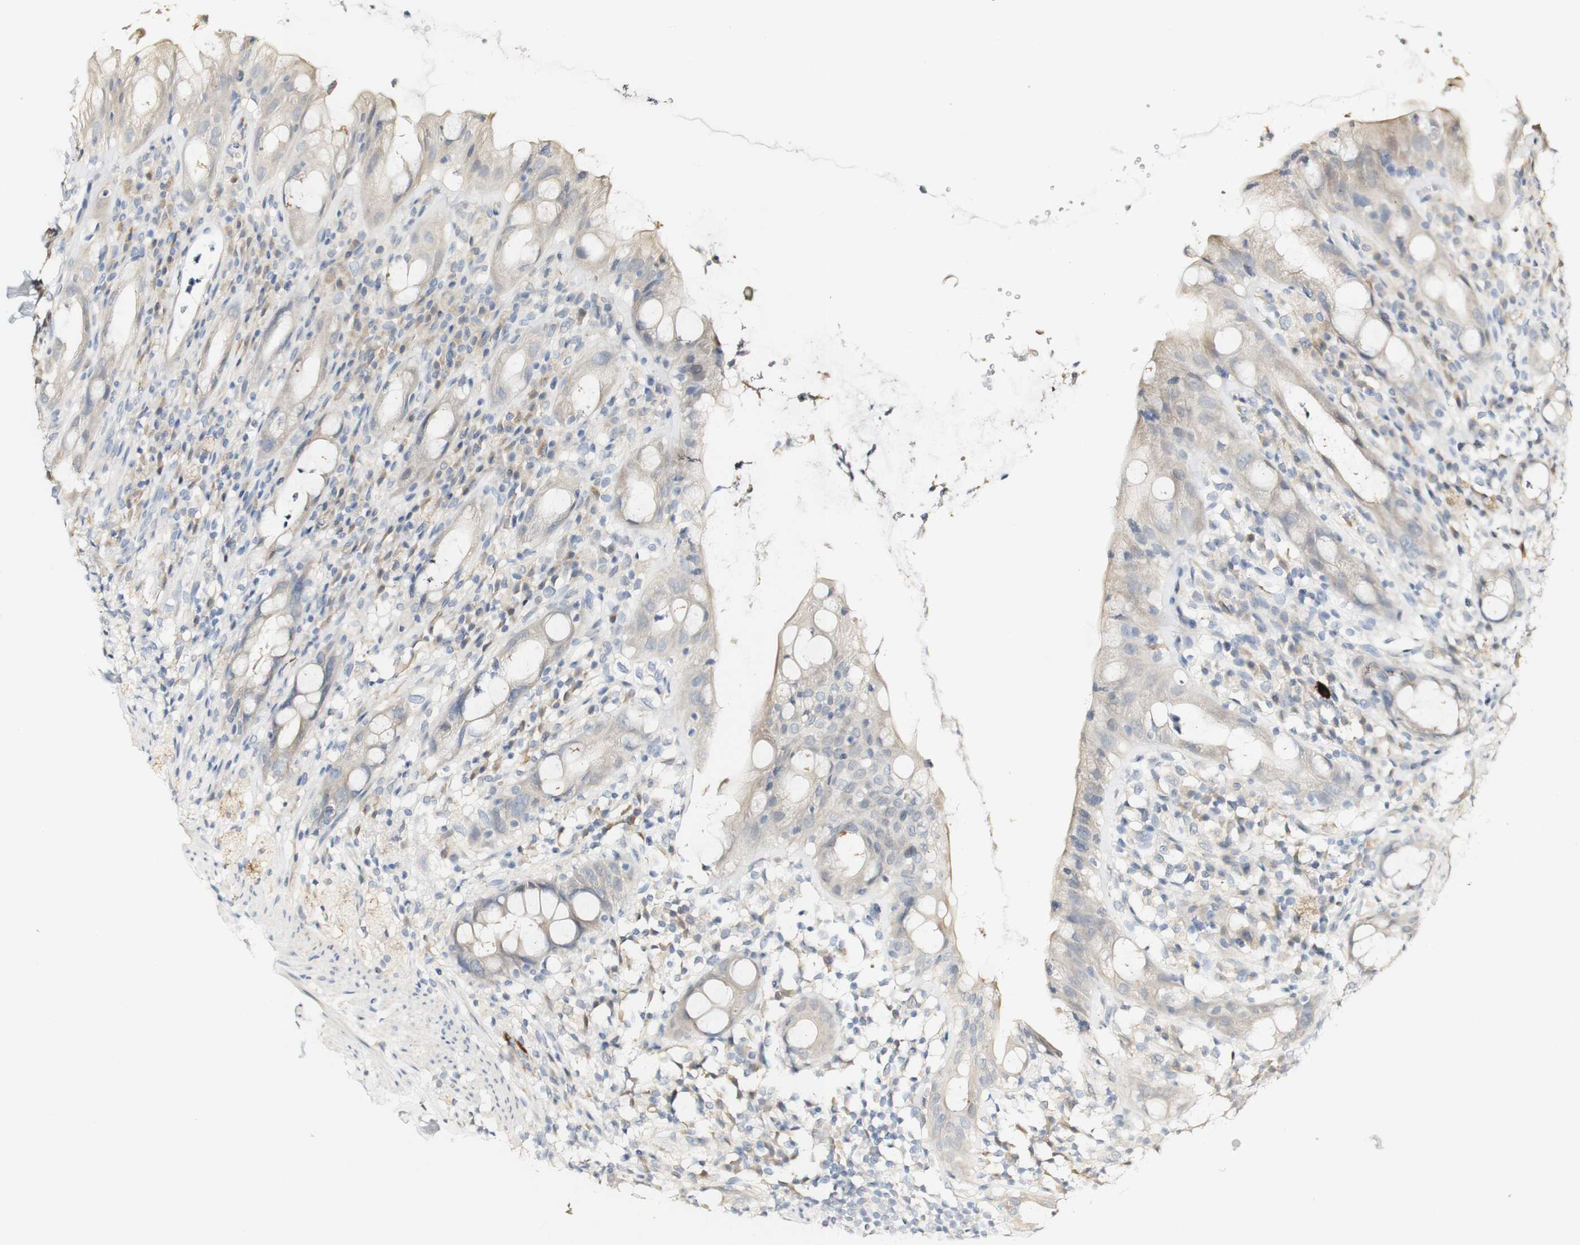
{"staining": {"intensity": "negative", "quantity": "none", "location": "none"}, "tissue": "rectum", "cell_type": "Glandular cells", "image_type": "normal", "snomed": [{"axis": "morphology", "description": "Normal tissue, NOS"}, {"axis": "topography", "description": "Rectum"}], "caption": "Micrograph shows no significant protein staining in glandular cells of benign rectum.", "gene": "FMO3", "patient": {"sex": "male", "age": 44}}